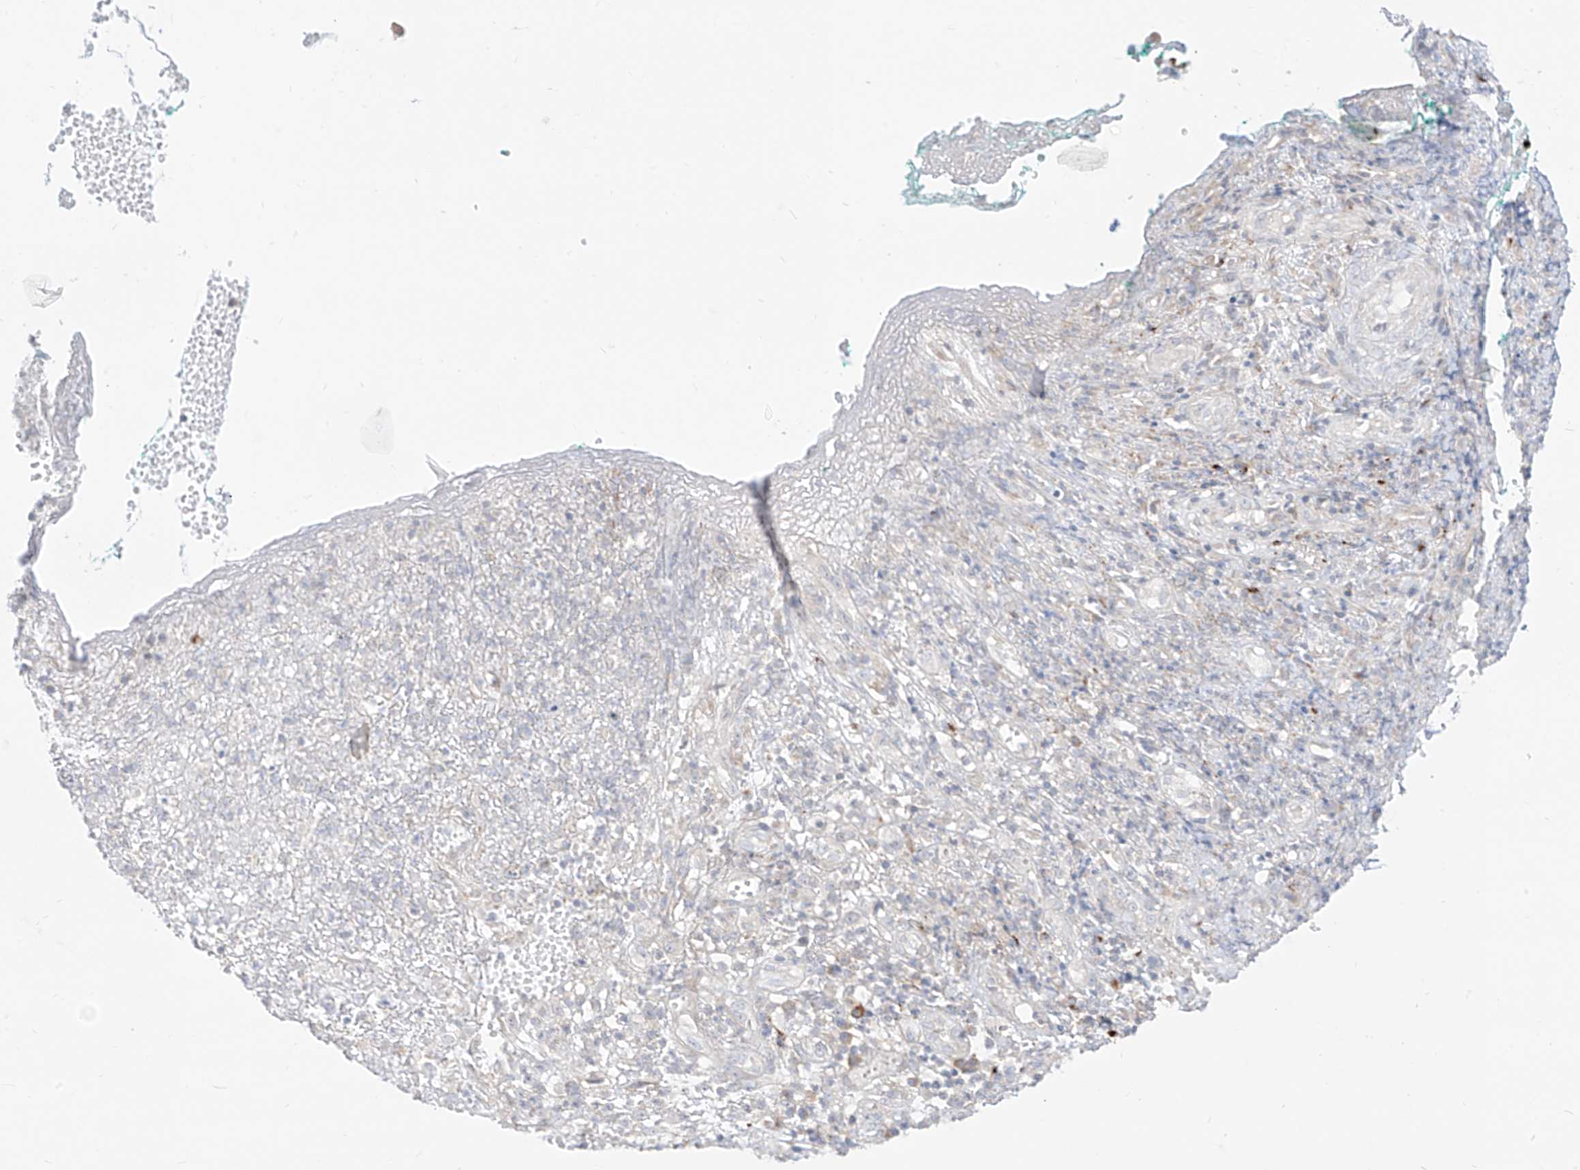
{"staining": {"intensity": "negative", "quantity": "none", "location": "none"}, "tissue": "adipose tissue", "cell_type": "Adipocytes", "image_type": "normal", "snomed": [{"axis": "morphology", "description": "Normal tissue, NOS"}, {"axis": "morphology", "description": "Basal cell carcinoma"}, {"axis": "topography", "description": "Cartilage tissue"}, {"axis": "topography", "description": "Nasopharynx"}, {"axis": "topography", "description": "Oral tissue"}], "caption": "DAB immunohistochemical staining of benign adipose tissue reveals no significant positivity in adipocytes. (DAB (3,3'-diaminobenzidine) immunohistochemistry (IHC) visualized using brightfield microscopy, high magnification).", "gene": "SYTL3", "patient": {"sex": "female", "age": 77}}